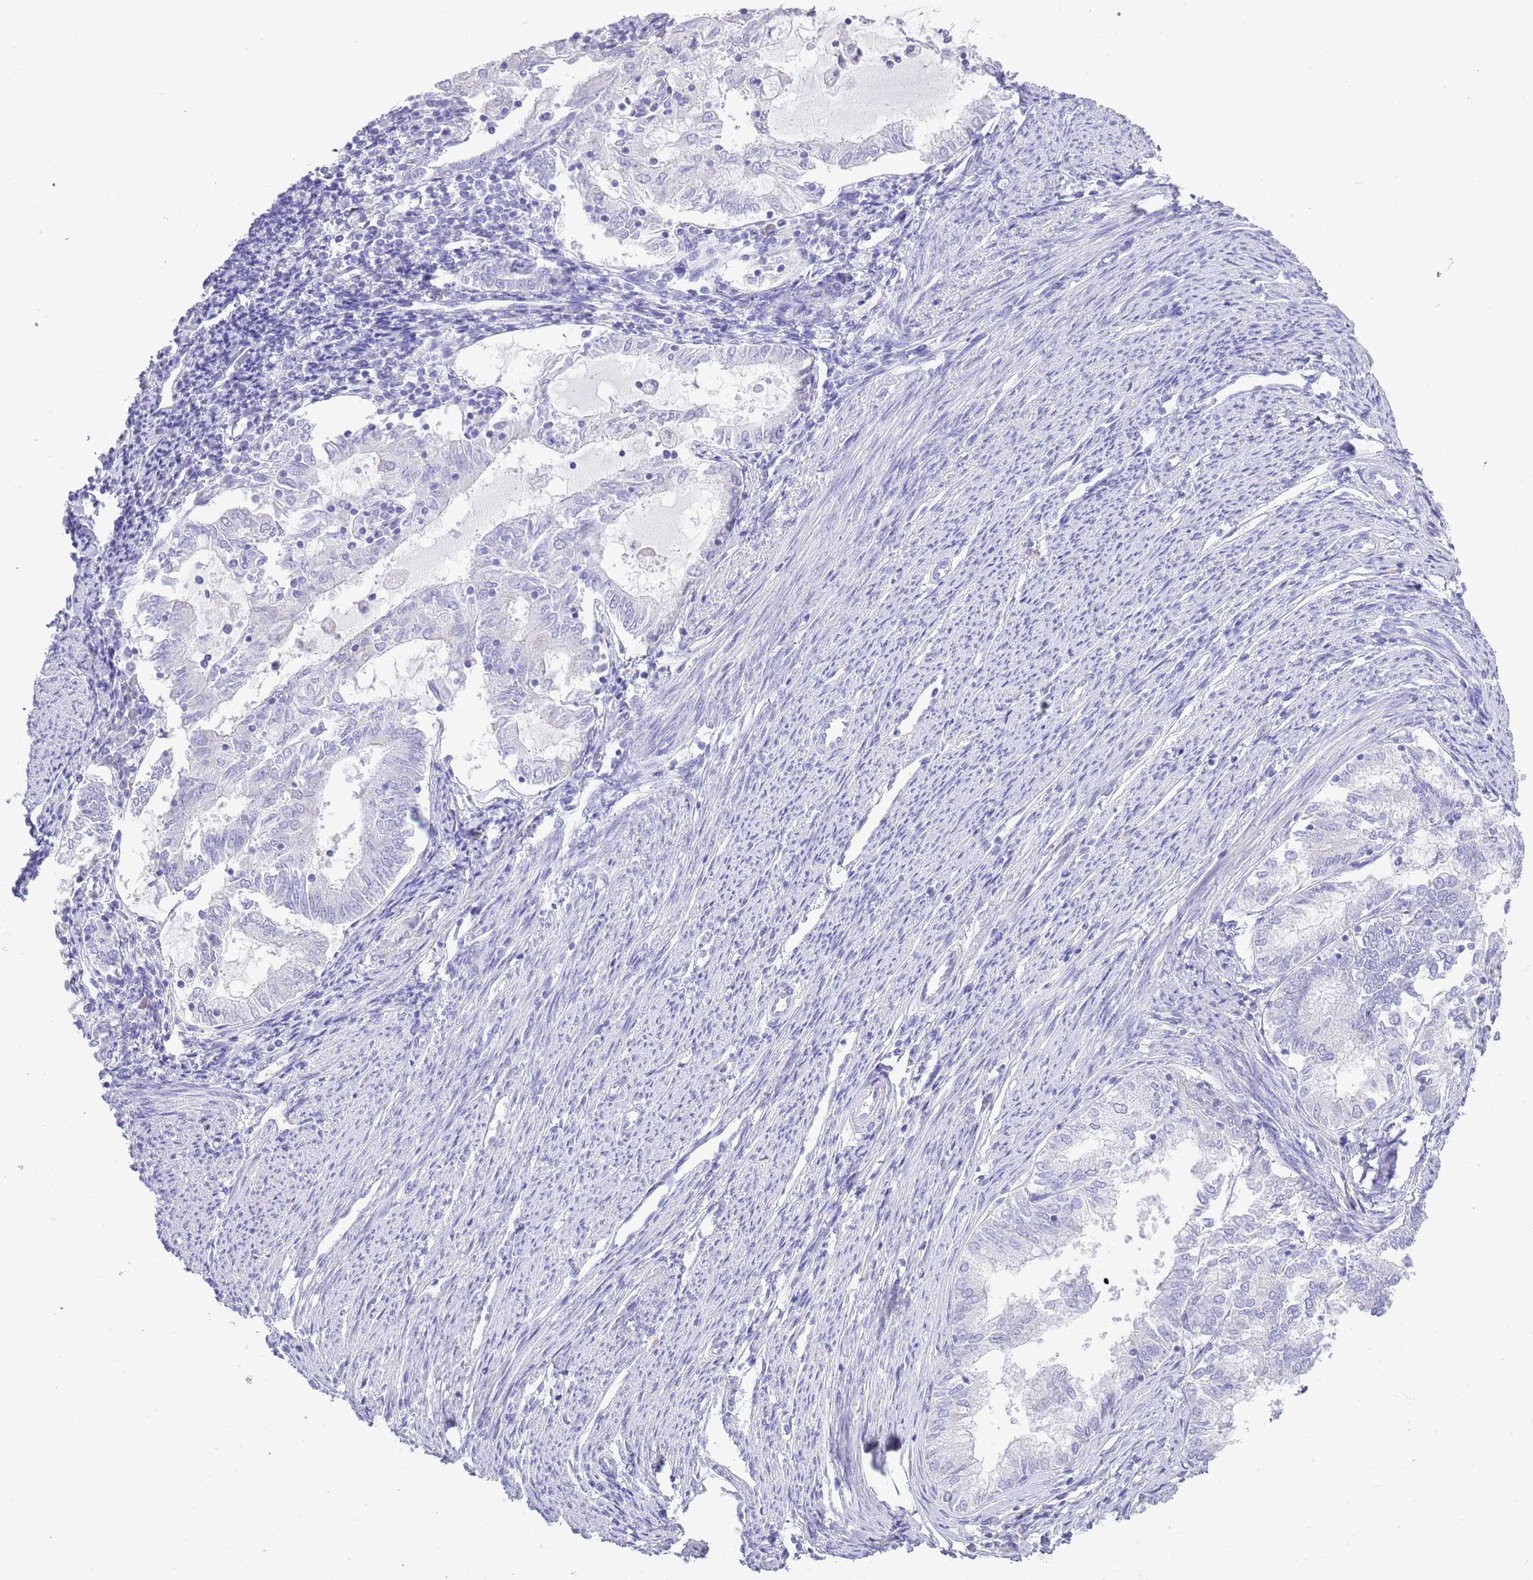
{"staining": {"intensity": "negative", "quantity": "none", "location": "none"}, "tissue": "endometrial cancer", "cell_type": "Tumor cells", "image_type": "cancer", "snomed": [{"axis": "morphology", "description": "Adenocarcinoma, NOS"}, {"axis": "topography", "description": "Endometrium"}], "caption": "Endometrial adenocarcinoma was stained to show a protein in brown. There is no significant staining in tumor cells.", "gene": "ACR", "patient": {"sex": "female", "age": 79}}